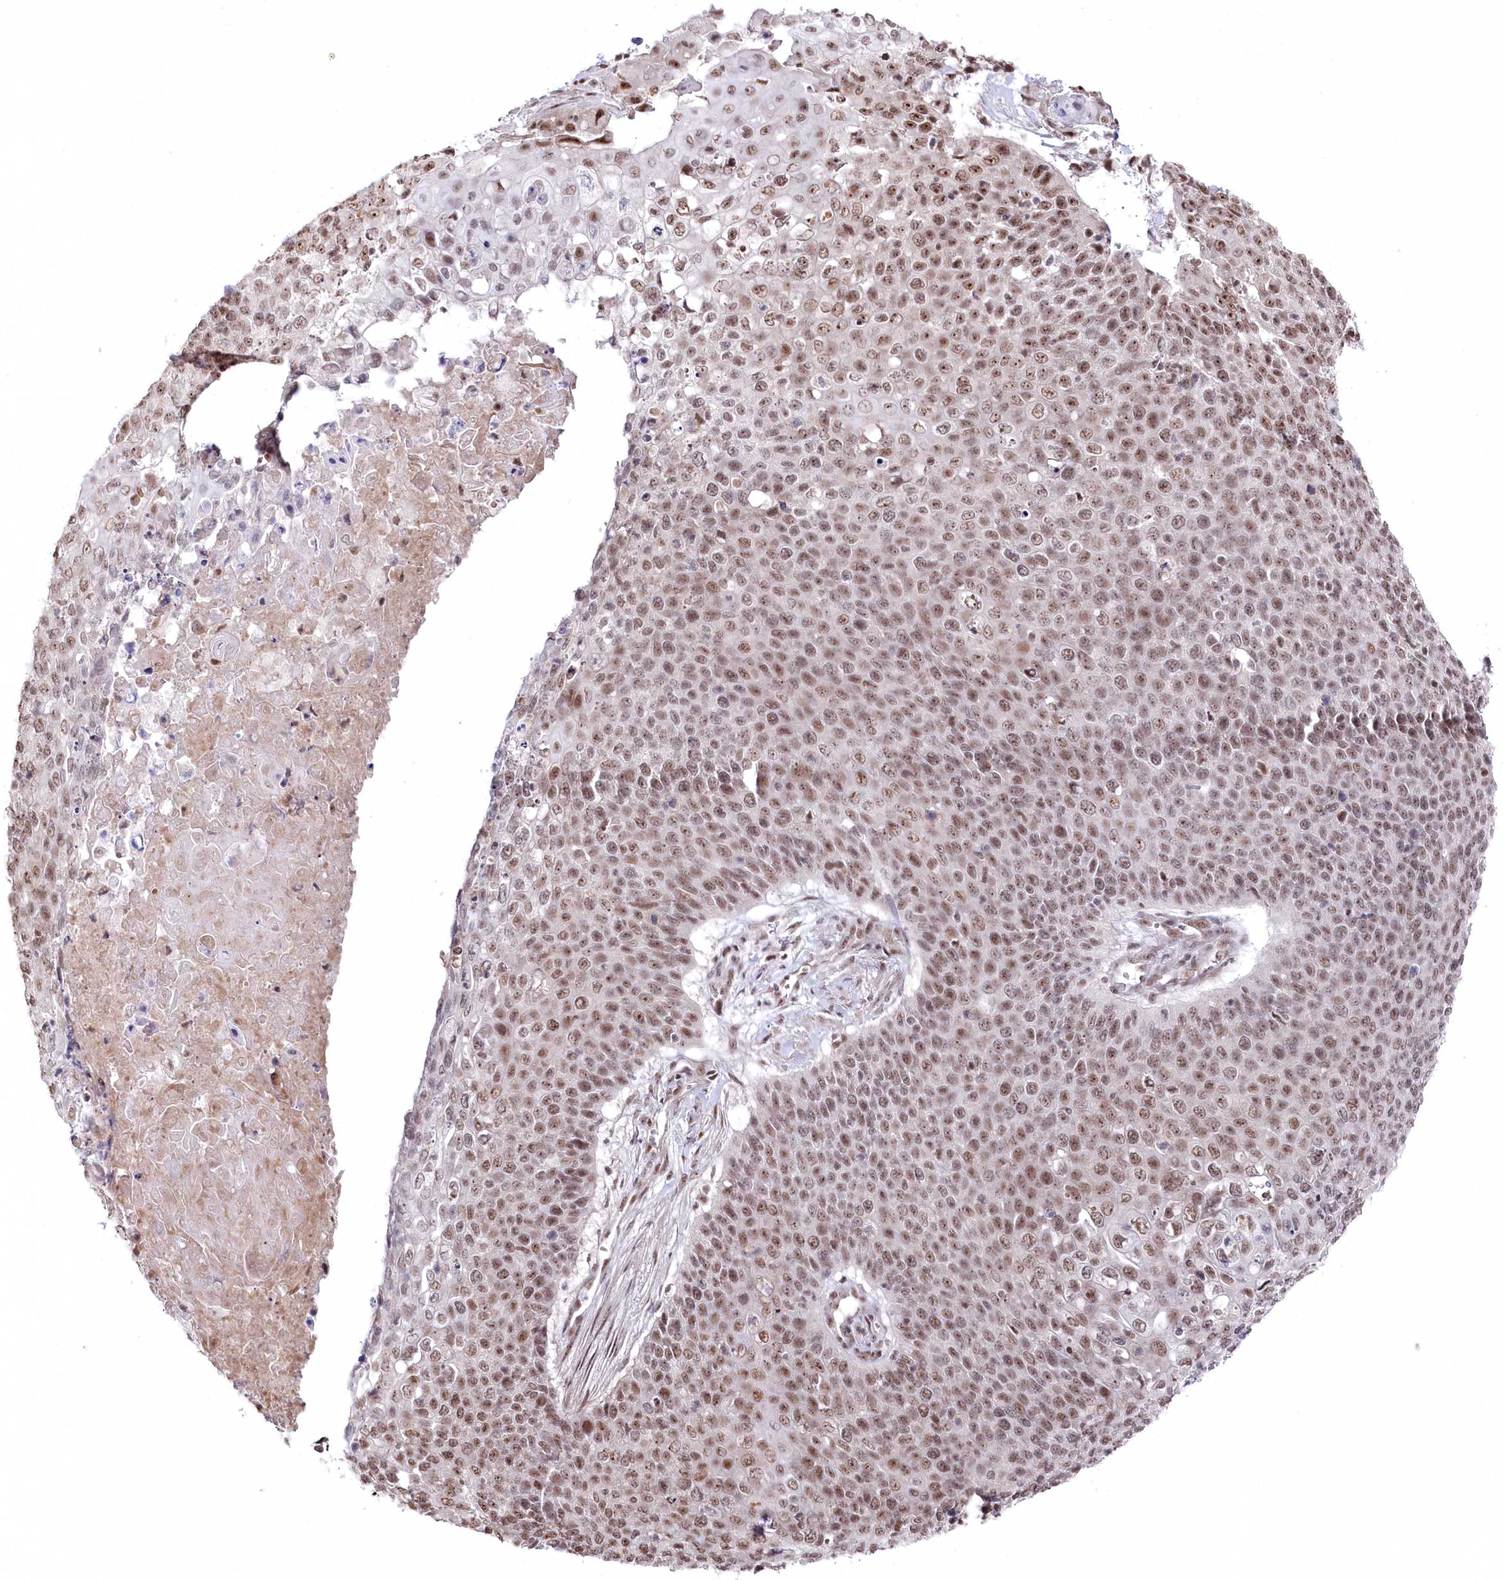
{"staining": {"intensity": "weak", "quantity": ">75%", "location": "nuclear"}, "tissue": "cervical cancer", "cell_type": "Tumor cells", "image_type": "cancer", "snomed": [{"axis": "morphology", "description": "Squamous cell carcinoma, NOS"}, {"axis": "topography", "description": "Cervix"}], "caption": "Approximately >75% of tumor cells in cervical cancer (squamous cell carcinoma) demonstrate weak nuclear protein staining as visualized by brown immunohistochemical staining.", "gene": "POLR2H", "patient": {"sex": "female", "age": 39}}